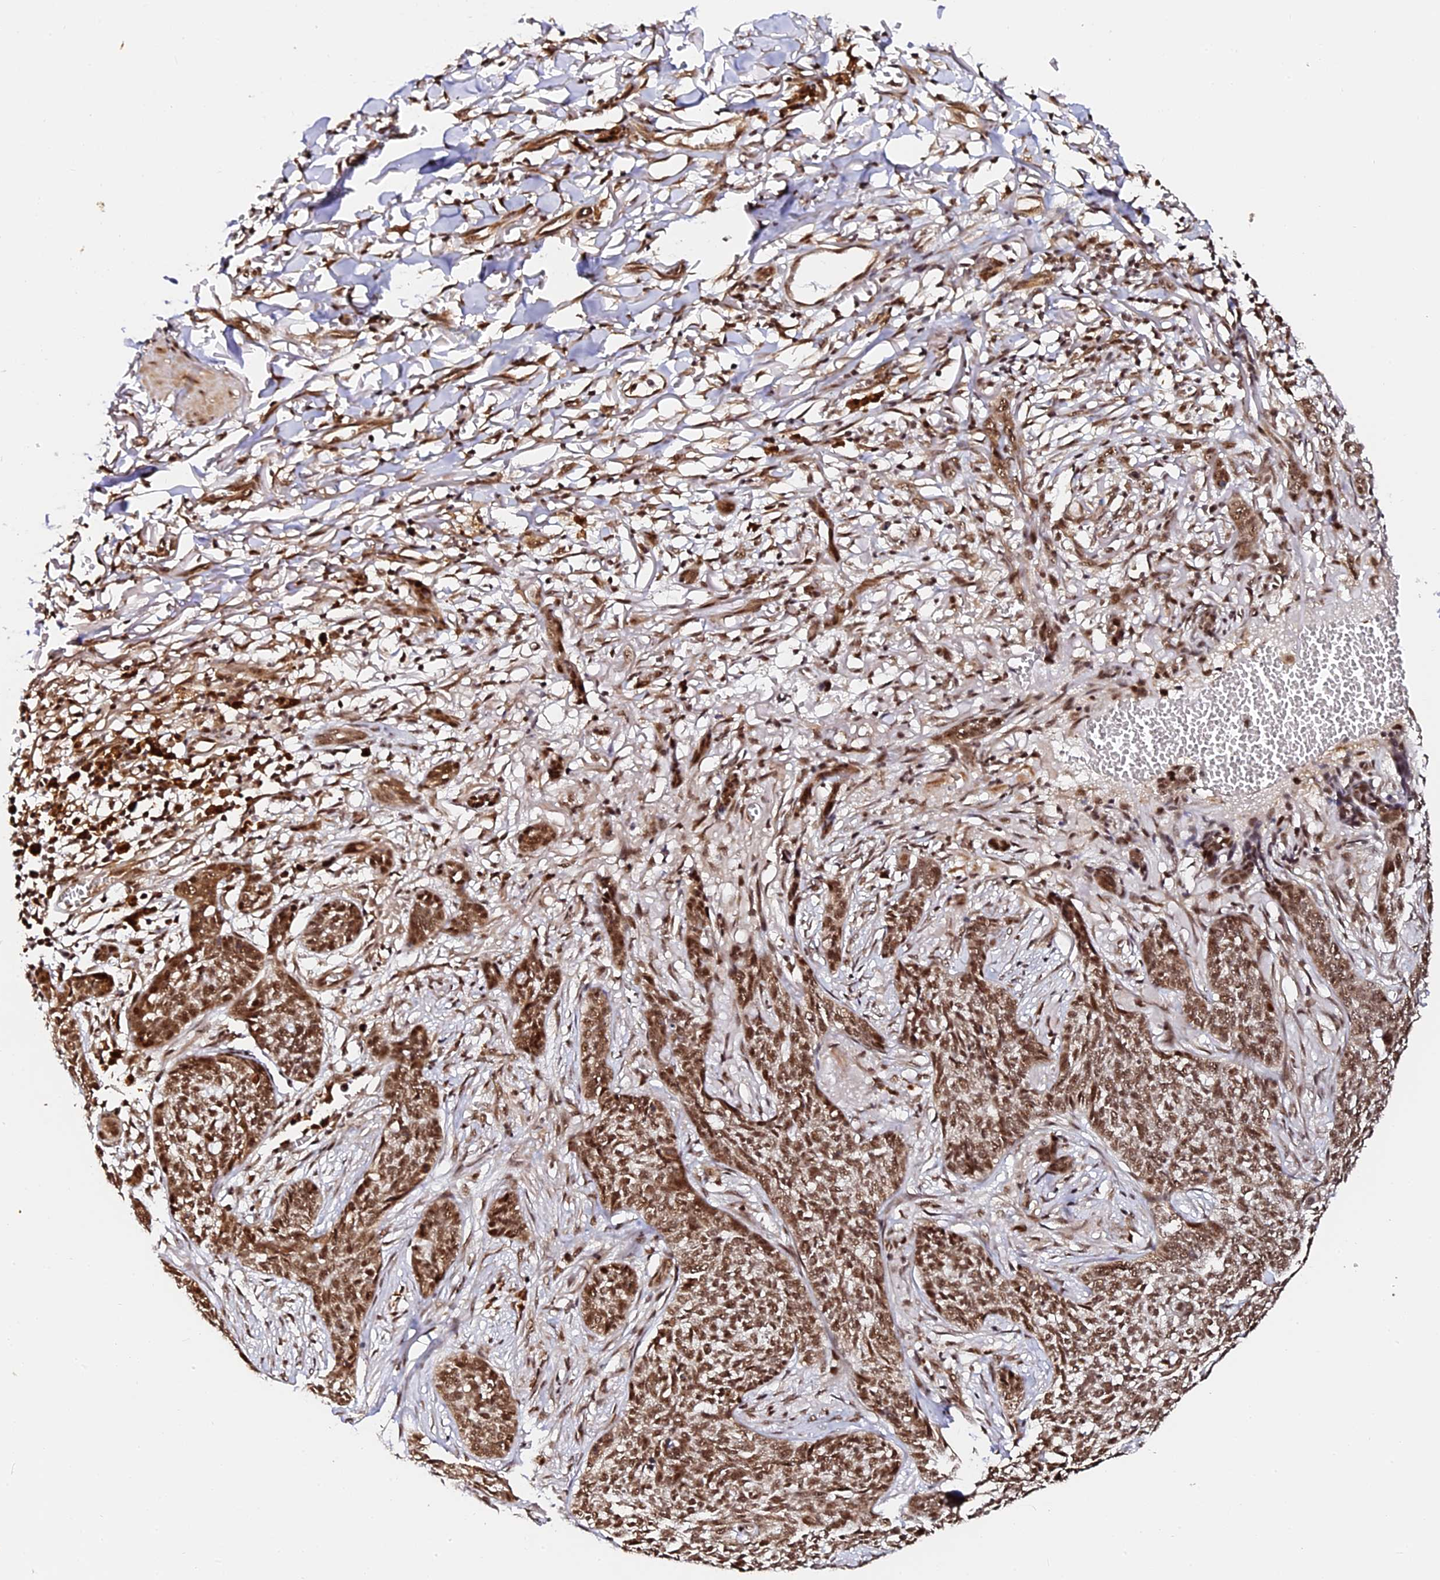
{"staining": {"intensity": "moderate", "quantity": ">75%", "location": "nuclear"}, "tissue": "skin cancer", "cell_type": "Tumor cells", "image_type": "cancer", "snomed": [{"axis": "morphology", "description": "Basal cell carcinoma"}, {"axis": "topography", "description": "Skin"}], "caption": "Protein expression analysis of human basal cell carcinoma (skin) reveals moderate nuclear staining in about >75% of tumor cells.", "gene": "MCRS1", "patient": {"sex": "male", "age": 85}}